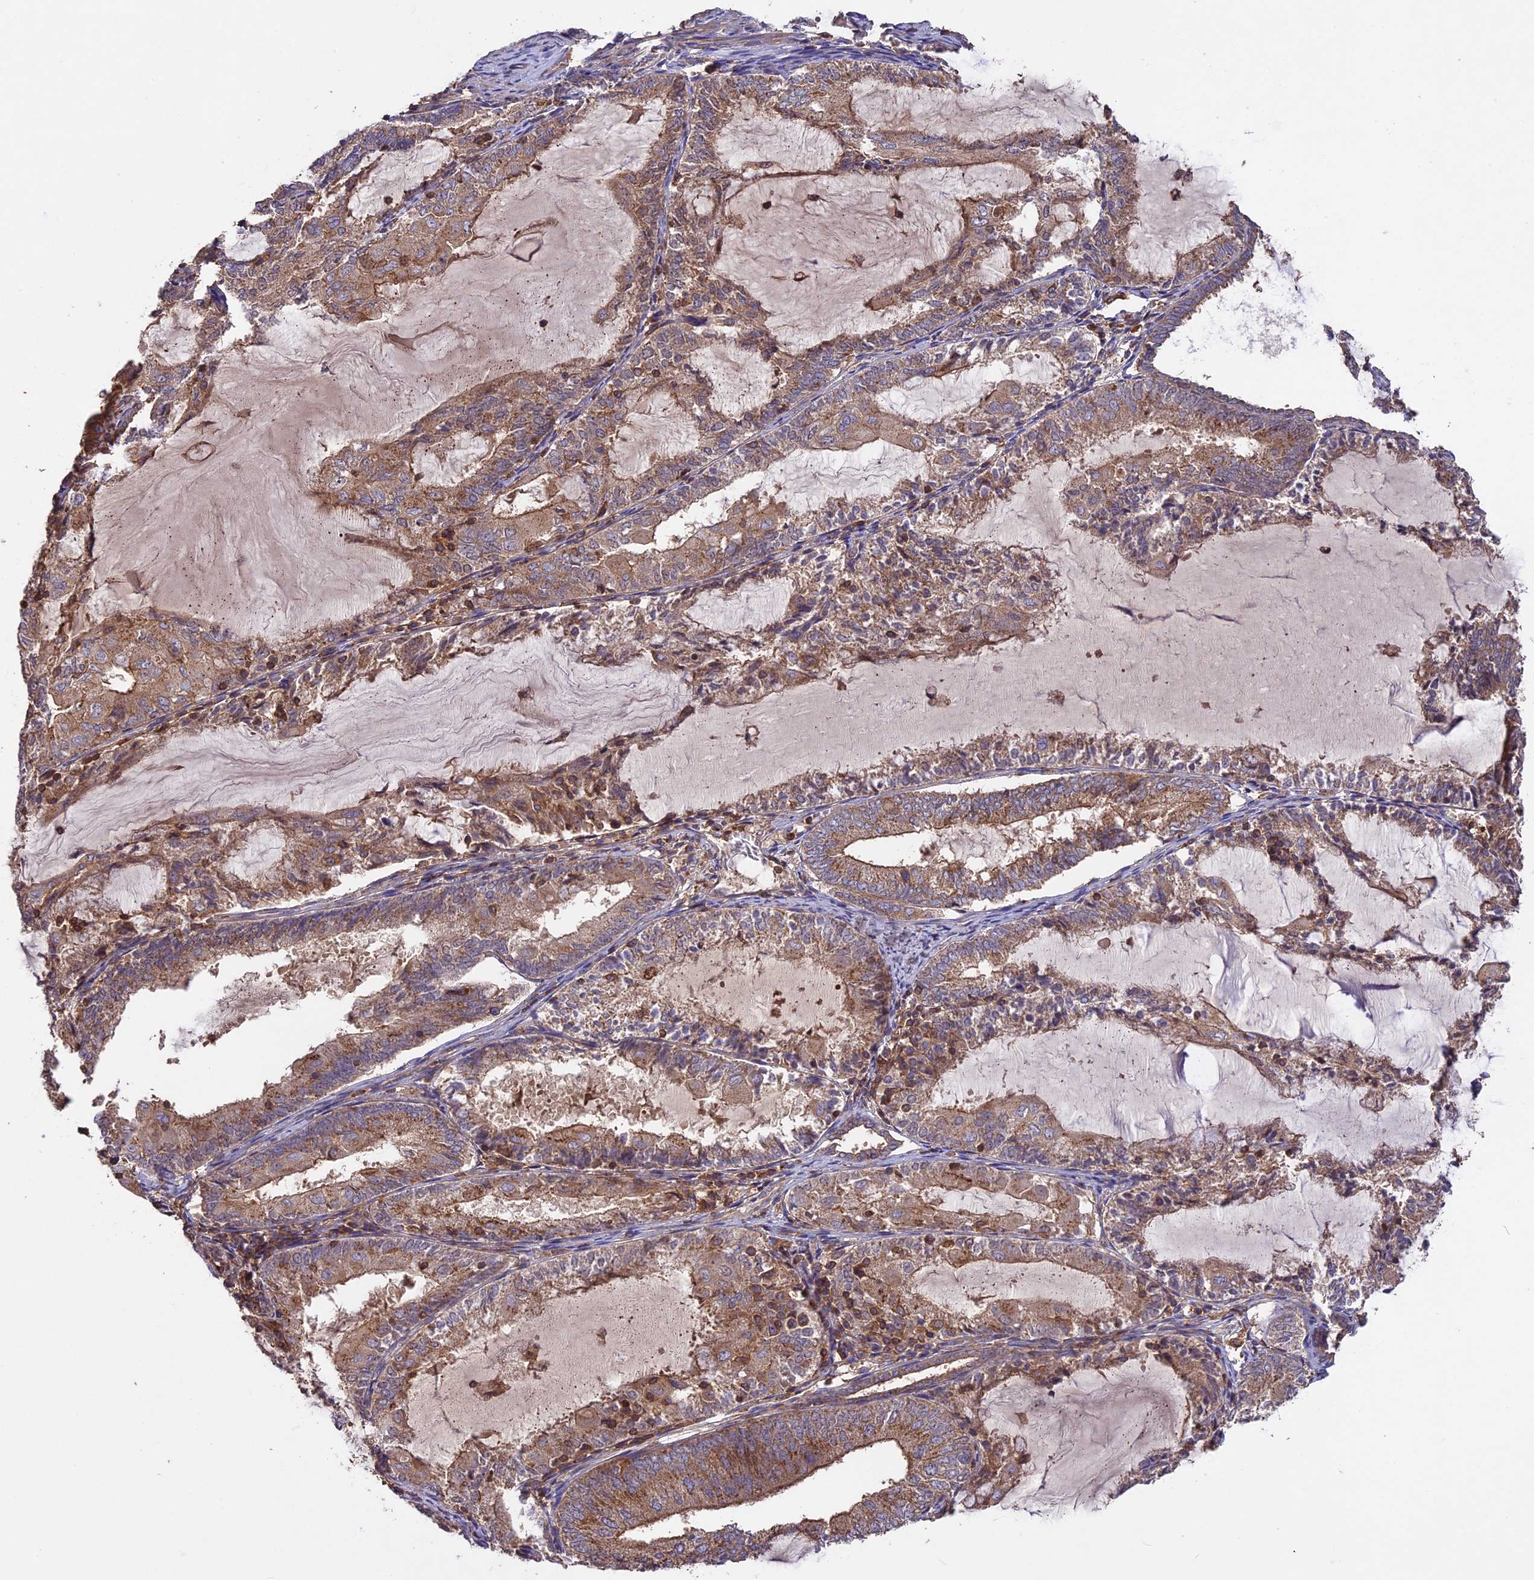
{"staining": {"intensity": "moderate", "quantity": ">75%", "location": "cytoplasmic/membranous"}, "tissue": "endometrial cancer", "cell_type": "Tumor cells", "image_type": "cancer", "snomed": [{"axis": "morphology", "description": "Adenocarcinoma, NOS"}, {"axis": "topography", "description": "Endometrium"}], "caption": "This micrograph displays IHC staining of endometrial adenocarcinoma, with medium moderate cytoplasmic/membranous staining in about >75% of tumor cells.", "gene": "NUDT8", "patient": {"sex": "female", "age": 81}}